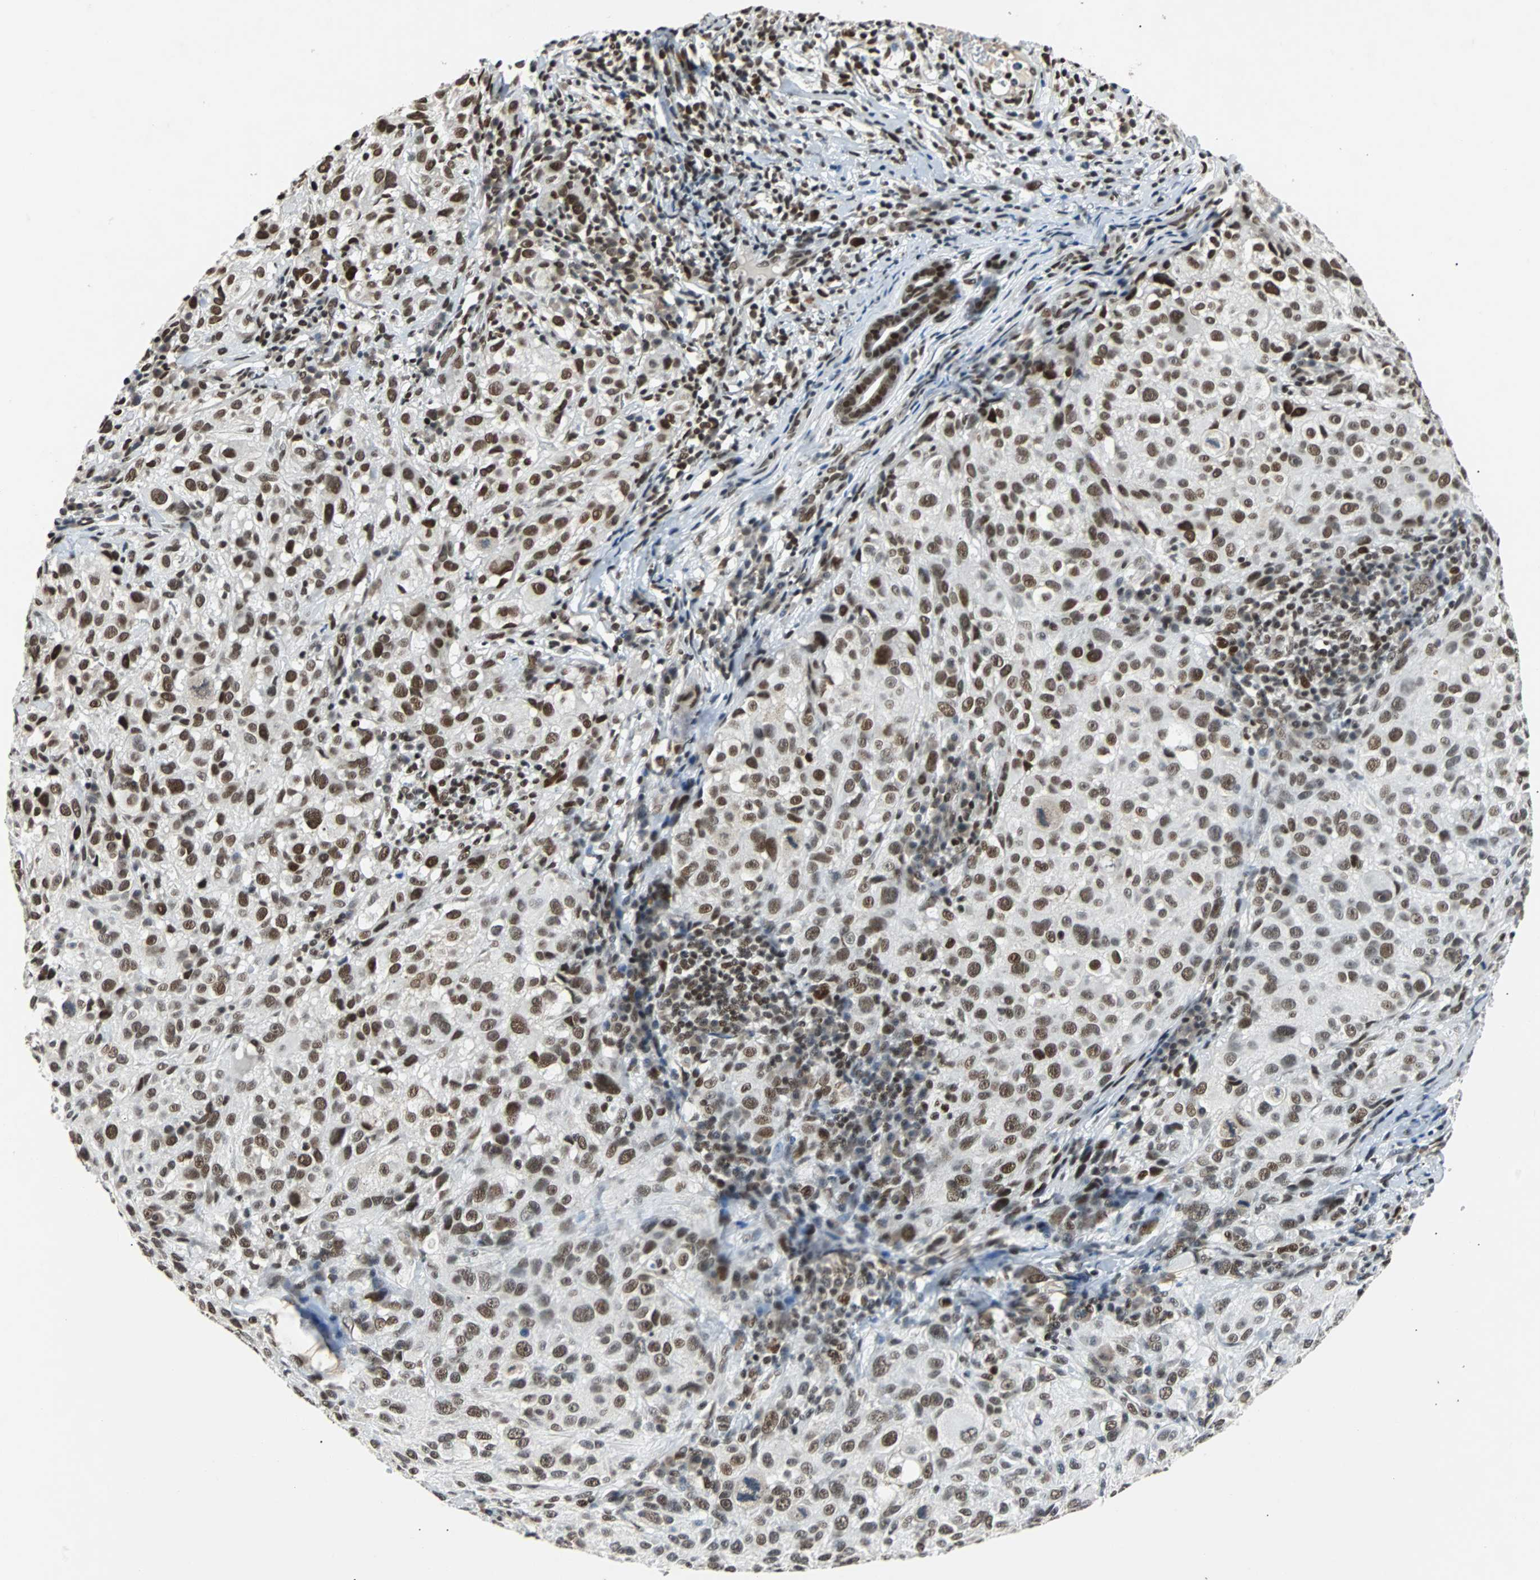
{"staining": {"intensity": "strong", "quantity": ">75%", "location": "nuclear"}, "tissue": "melanoma", "cell_type": "Tumor cells", "image_type": "cancer", "snomed": [{"axis": "morphology", "description": "Necrosis, NOS"}, {"axis": "morphology", "description": "Malignant melanoma, NOS"}, {"axis": "topography", "description": "Skin"}], "caption": "Brown immunohistochemical staining in malignant melanoma shows strong nuclear positivity in about >75% of tumor cells.", "gene": "GATAD2A", "patient": {"sex": "female", "age": 87}}